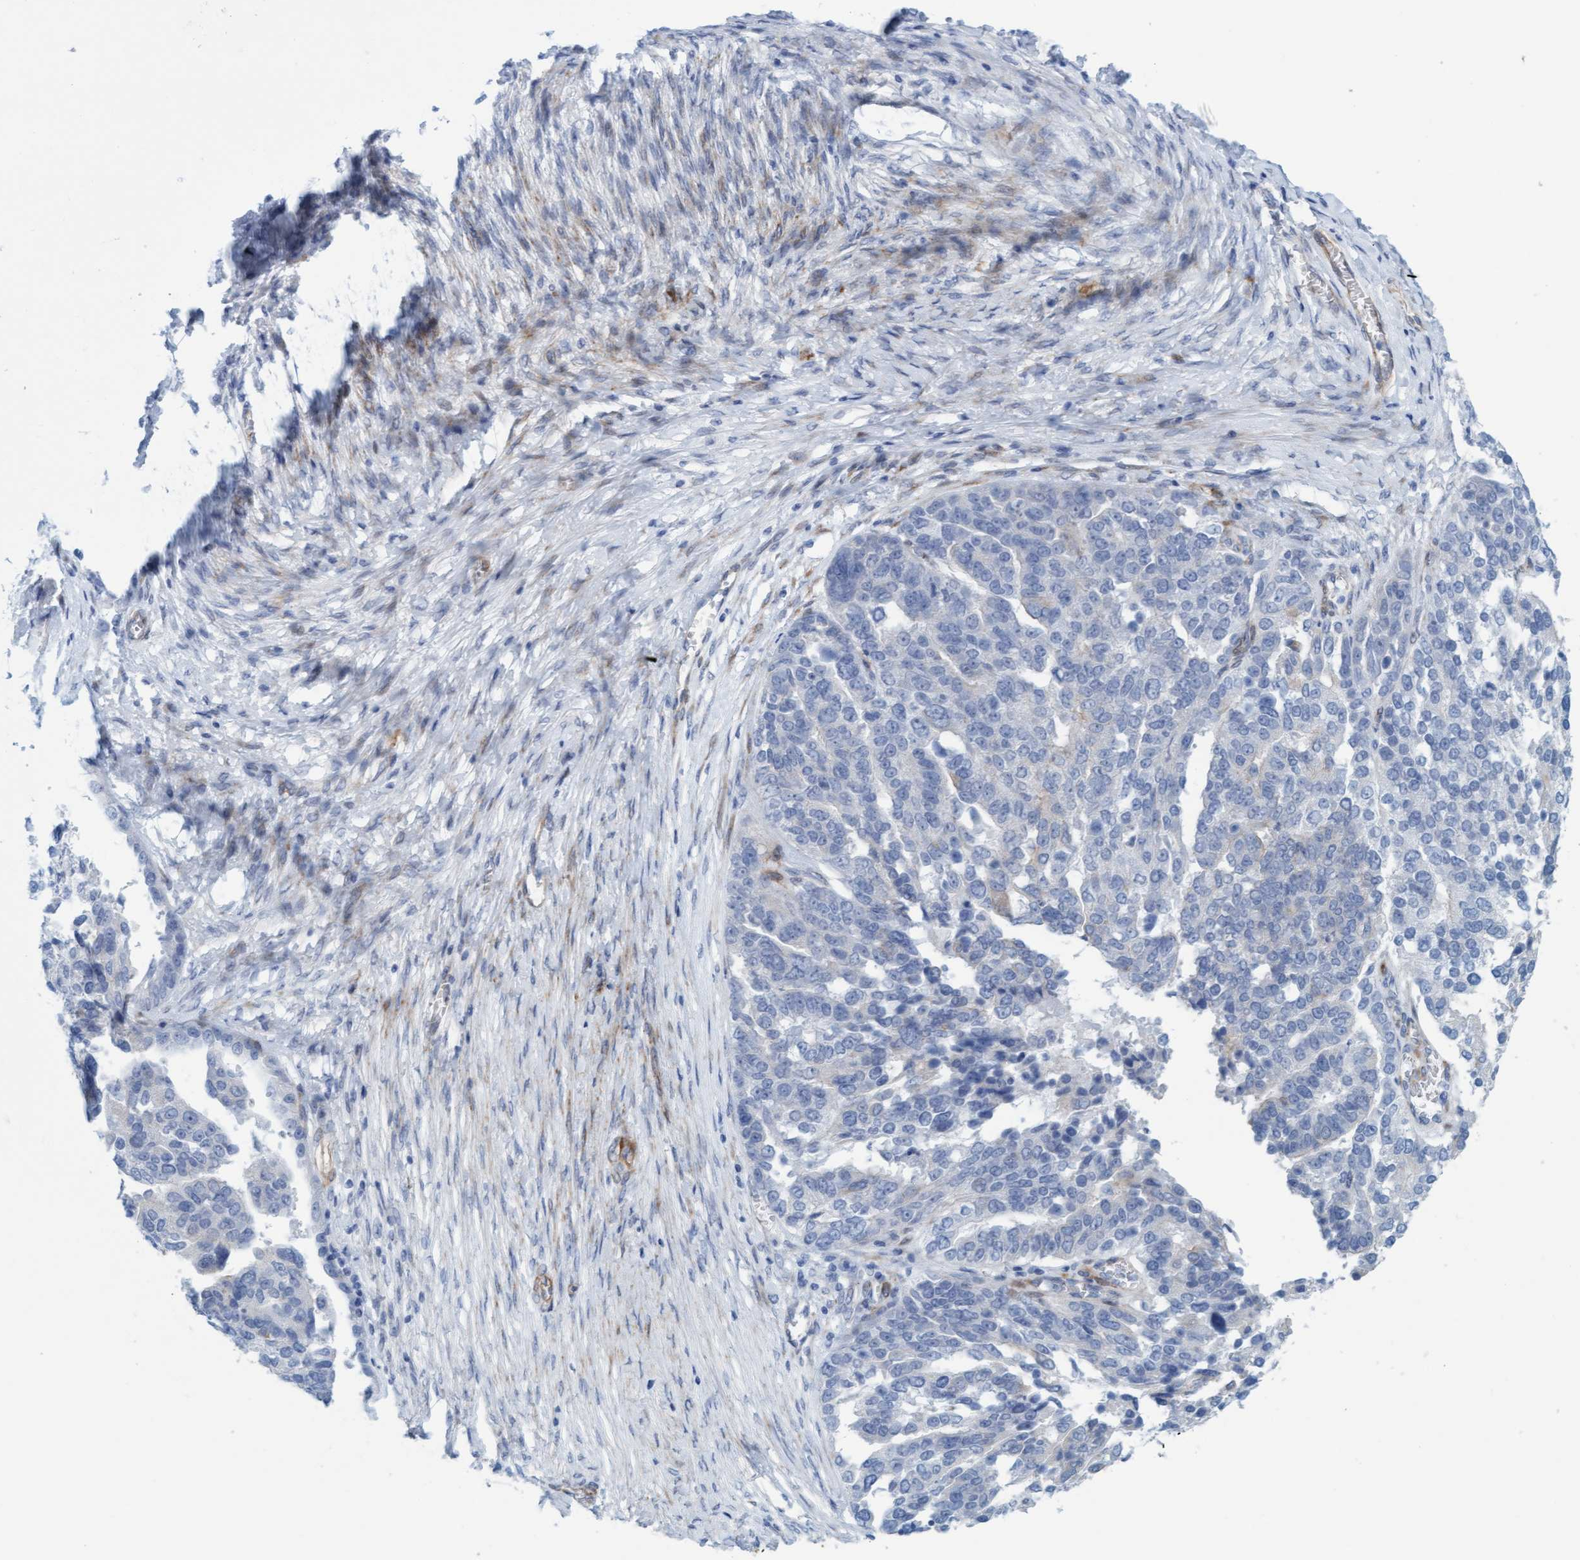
{"staining": {"intensity": "negative", "quantity": "none", "location": "none"}, "tissue": "ovarian cancer", "cell_type": "Tumor cells", "image_type": "cancer", "snomed": [{"axis": "morphology", "description": "Cystadenocarcinoma, serous, NOS"}, {"axis": "topography", "description": "Ovary"}], "caption": "Ovarian cancer stained for a protein using immunohistochemistry (IHC) exhibits no expression tumor cells.", "gene": "MTFR1", "patient": {"sex": "female", "age": 44}}